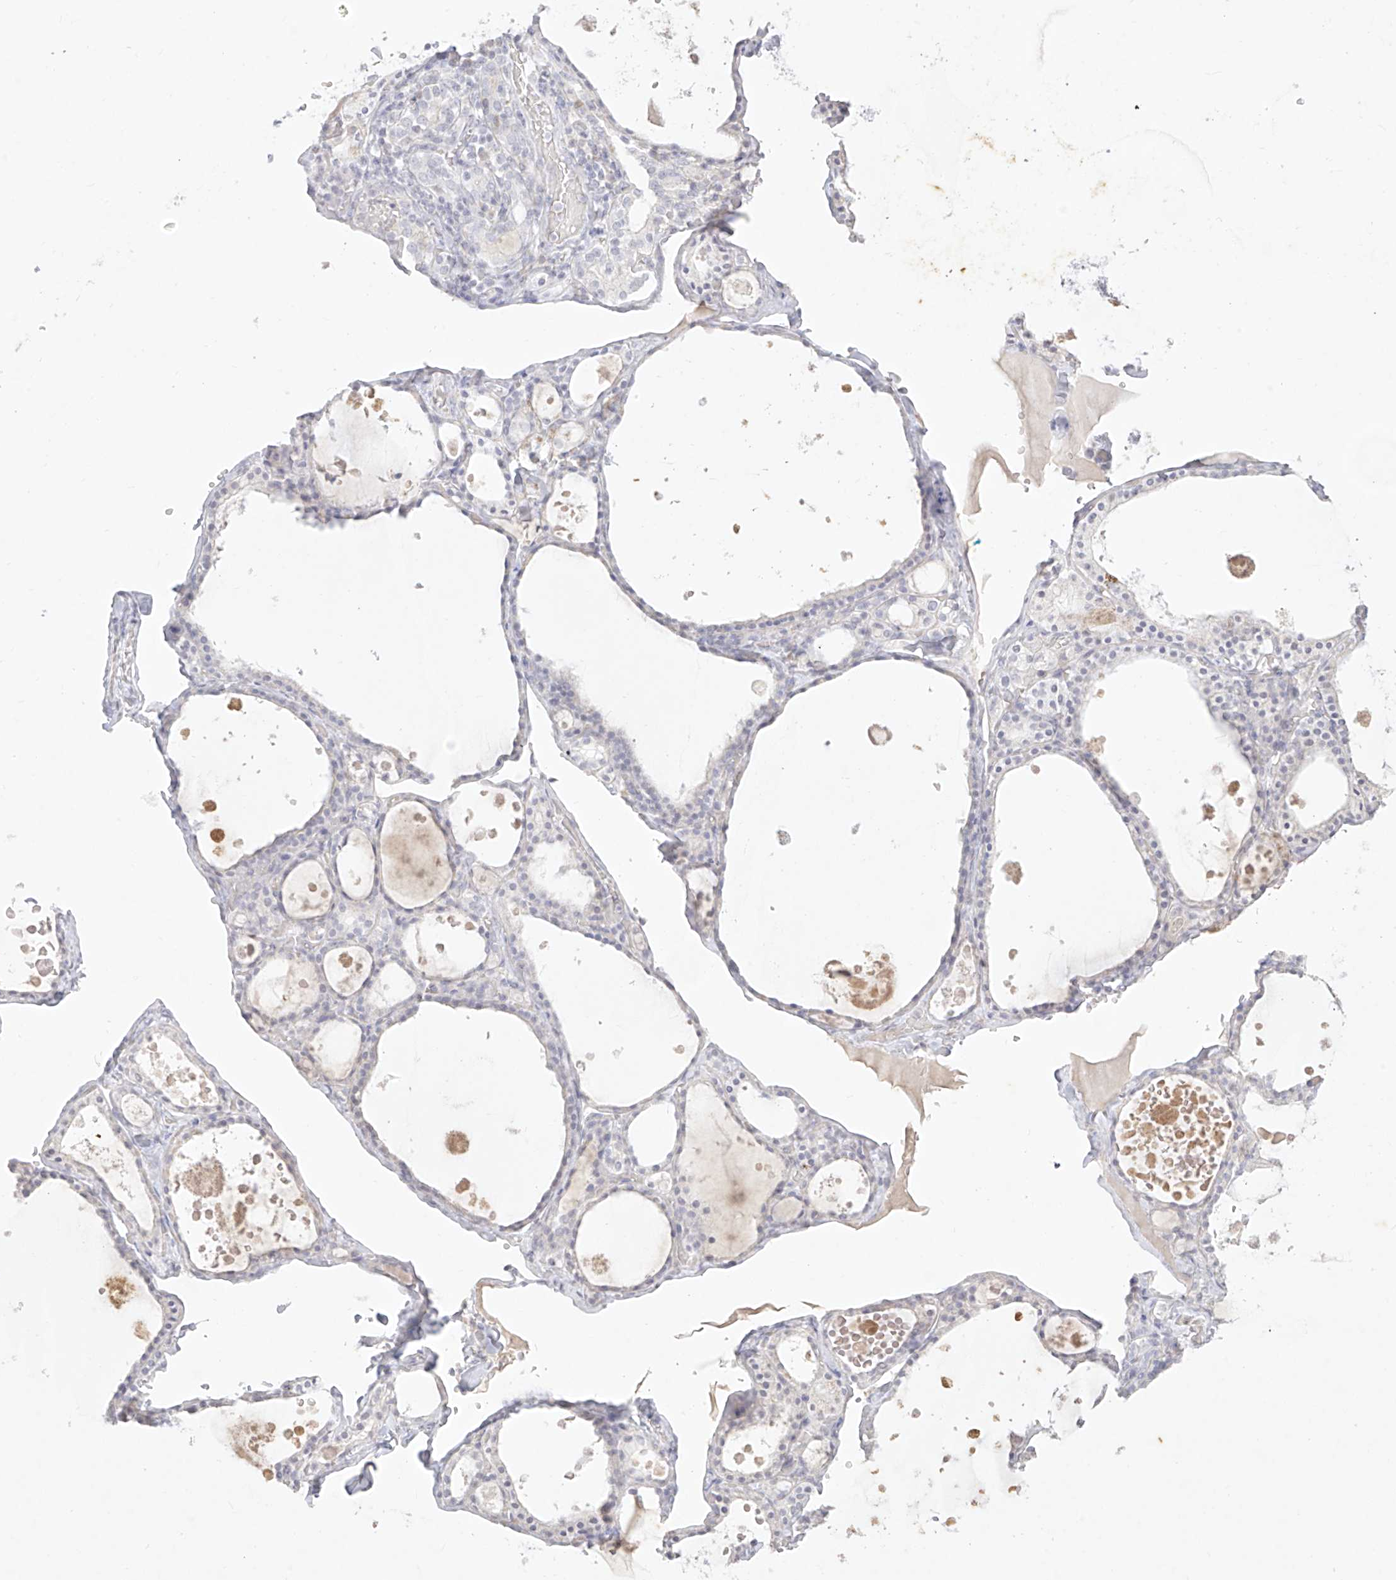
{"staining": {"intensity": "negative", "quantity": "none", "location": "none"}, "tissue": "thyroid gland", "cell_type": "Glandular cells", "image_type": "normal", "snomed": [{"axis": "morphology", "description": "Normal tissue, NOS"}, {"axis": "topography", "description": "Thyroid gland"}], "caption": "Immunohistochemistry (IHC) photomicrograph of normal human thyroid gland stained for a protein (brown), which demonstrates no positivity in glandular cells. Nuclei are stained in blue.", "gene": "TGM4", "patient": {"sex": "male", "age": 56}}